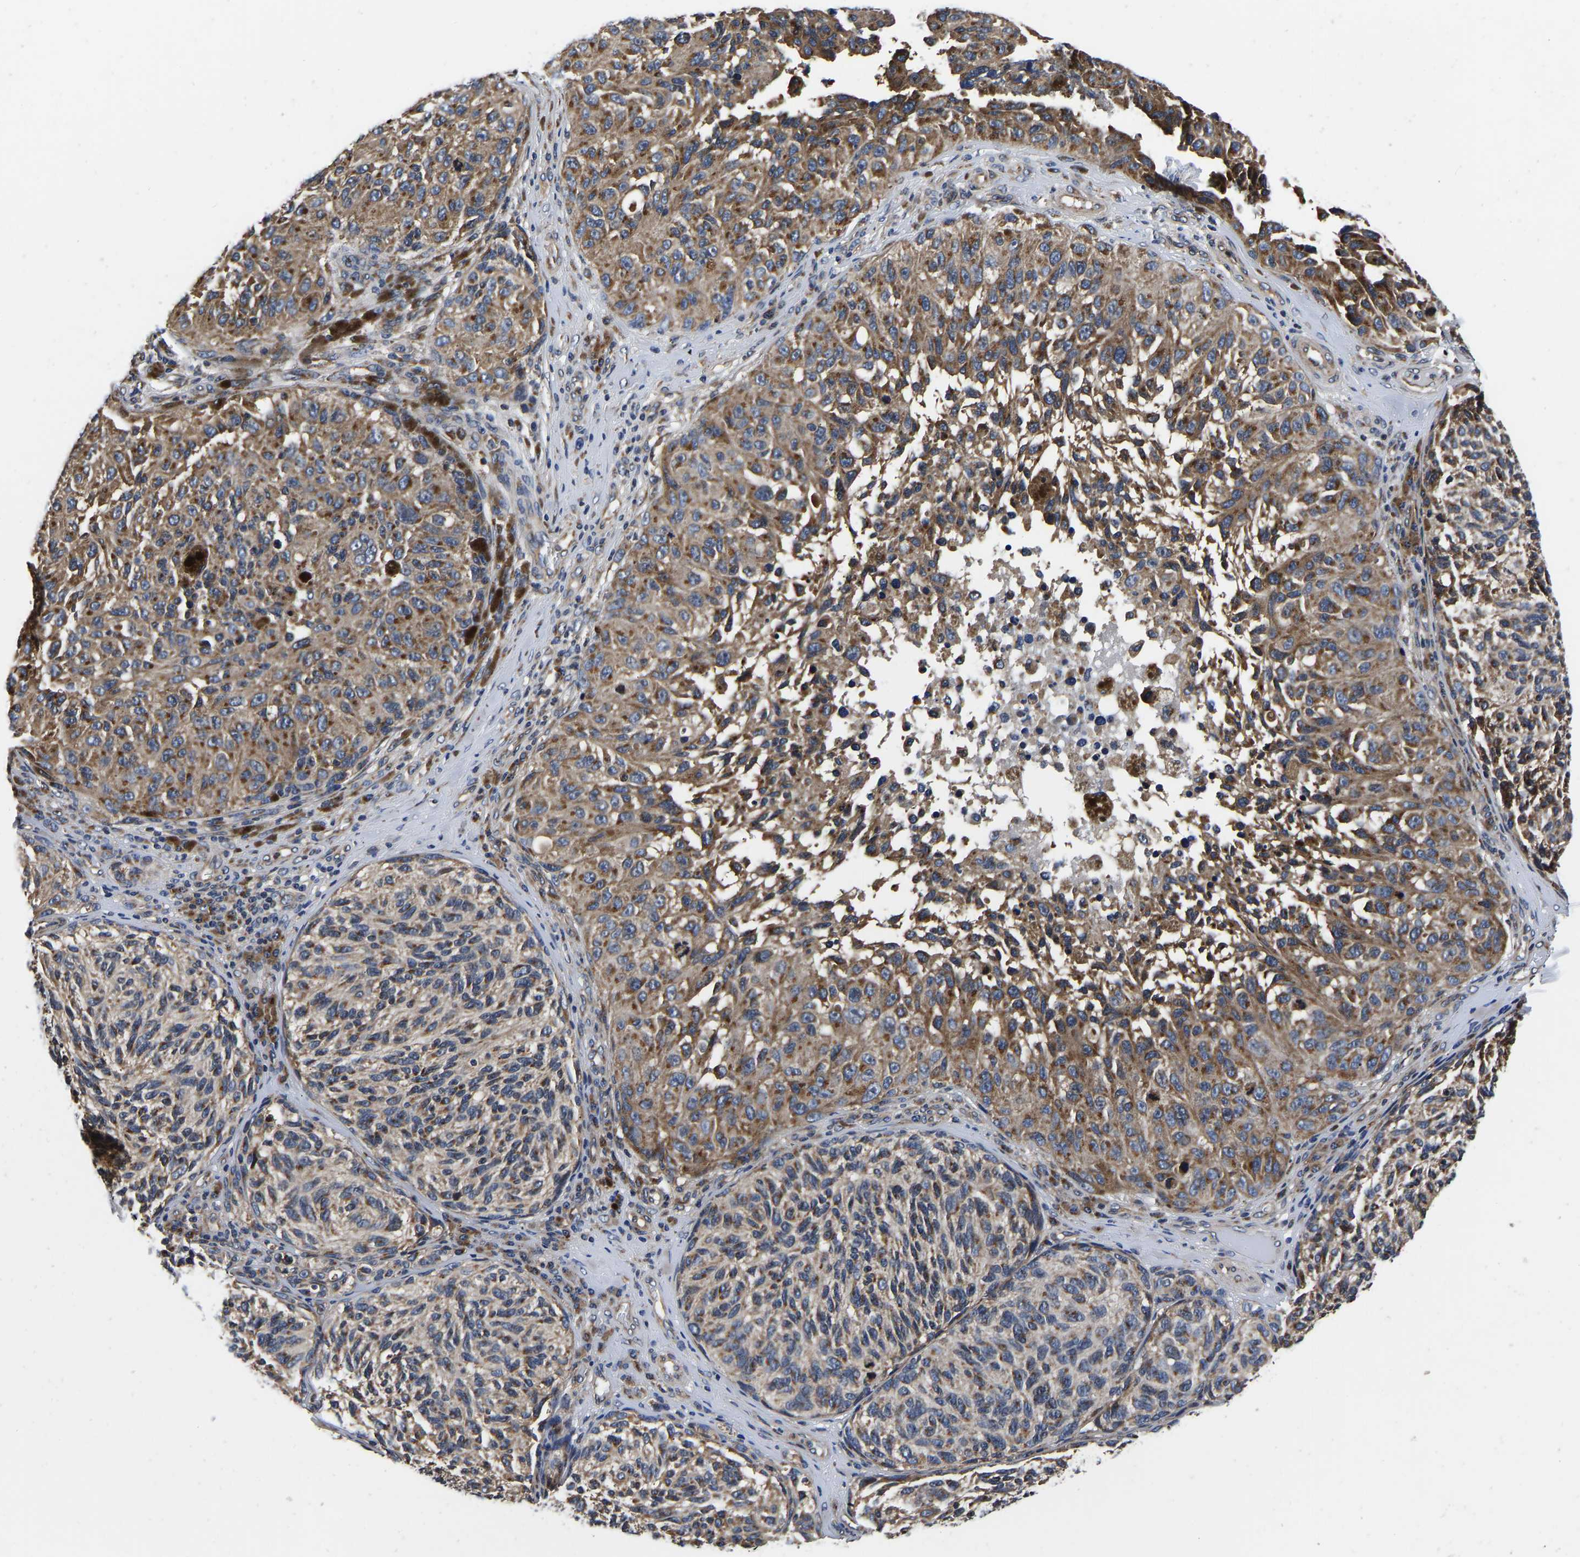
{"staining": {"intensity": "moderate", "quantity": ">75%", "location": "cytoplasmic/membranous"}, "tissue": "melanoma", "cell_type": "Tumor cells", "image_type": "cancer", "snomed": [{"axis": "morphology", "description": "Malignant melanoma, NOS"}, {"axis": "topography", "description": "Skin"}], "caption": "A micrograph of malignant melanoma stained for a protein shows moderate cytoplasmic/membranous brown staining in tumor cells.", "gene": "RABAC1", "patient": {"sex": "female", "age": 73}}